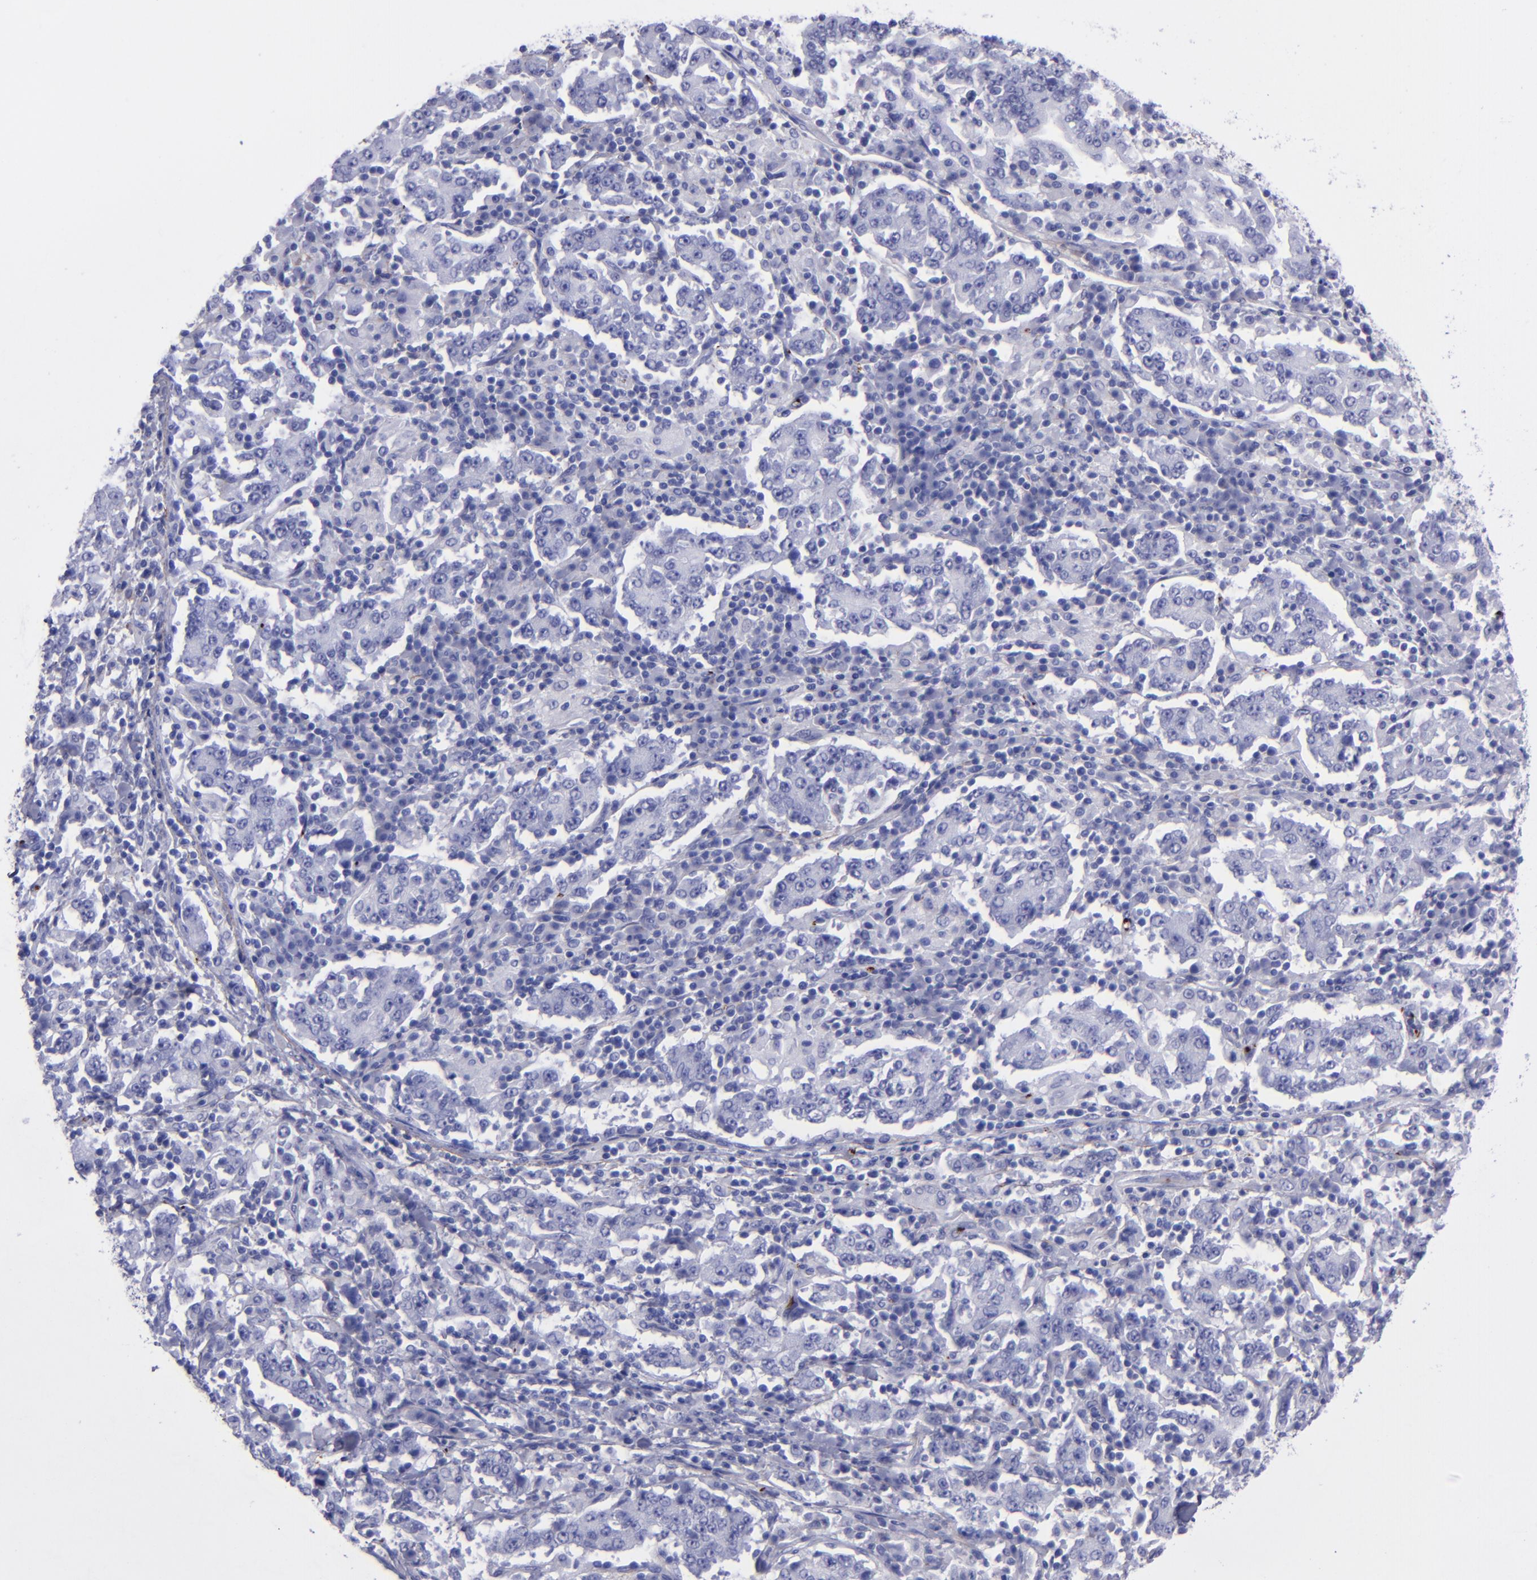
{"staining": {"intensity": "negative", "quantity": "none", "location": "none"}, "tissue": "stomach cancer", "cell_type": "Tumor cells", "image_type": "cancer", "snomed": [{"axis": "morphology", "description": "Normal tissue, NOS"}, {"axis": "morphology", "description": "Adenocarcinoma, NOS"}, {"axis": "topography", "description": "Stomach, upper"}, {"axis": "topography", "description": "Stomach"}], "caption": "DAB (3,3'-diaminobenzidine) immunohistochemical staining of stomach cancer (adenocarcinoma) displays no significant expression in tumor cells.", "gene": "EFCAB13", "patient": {"sex": "male", "age": 59}}